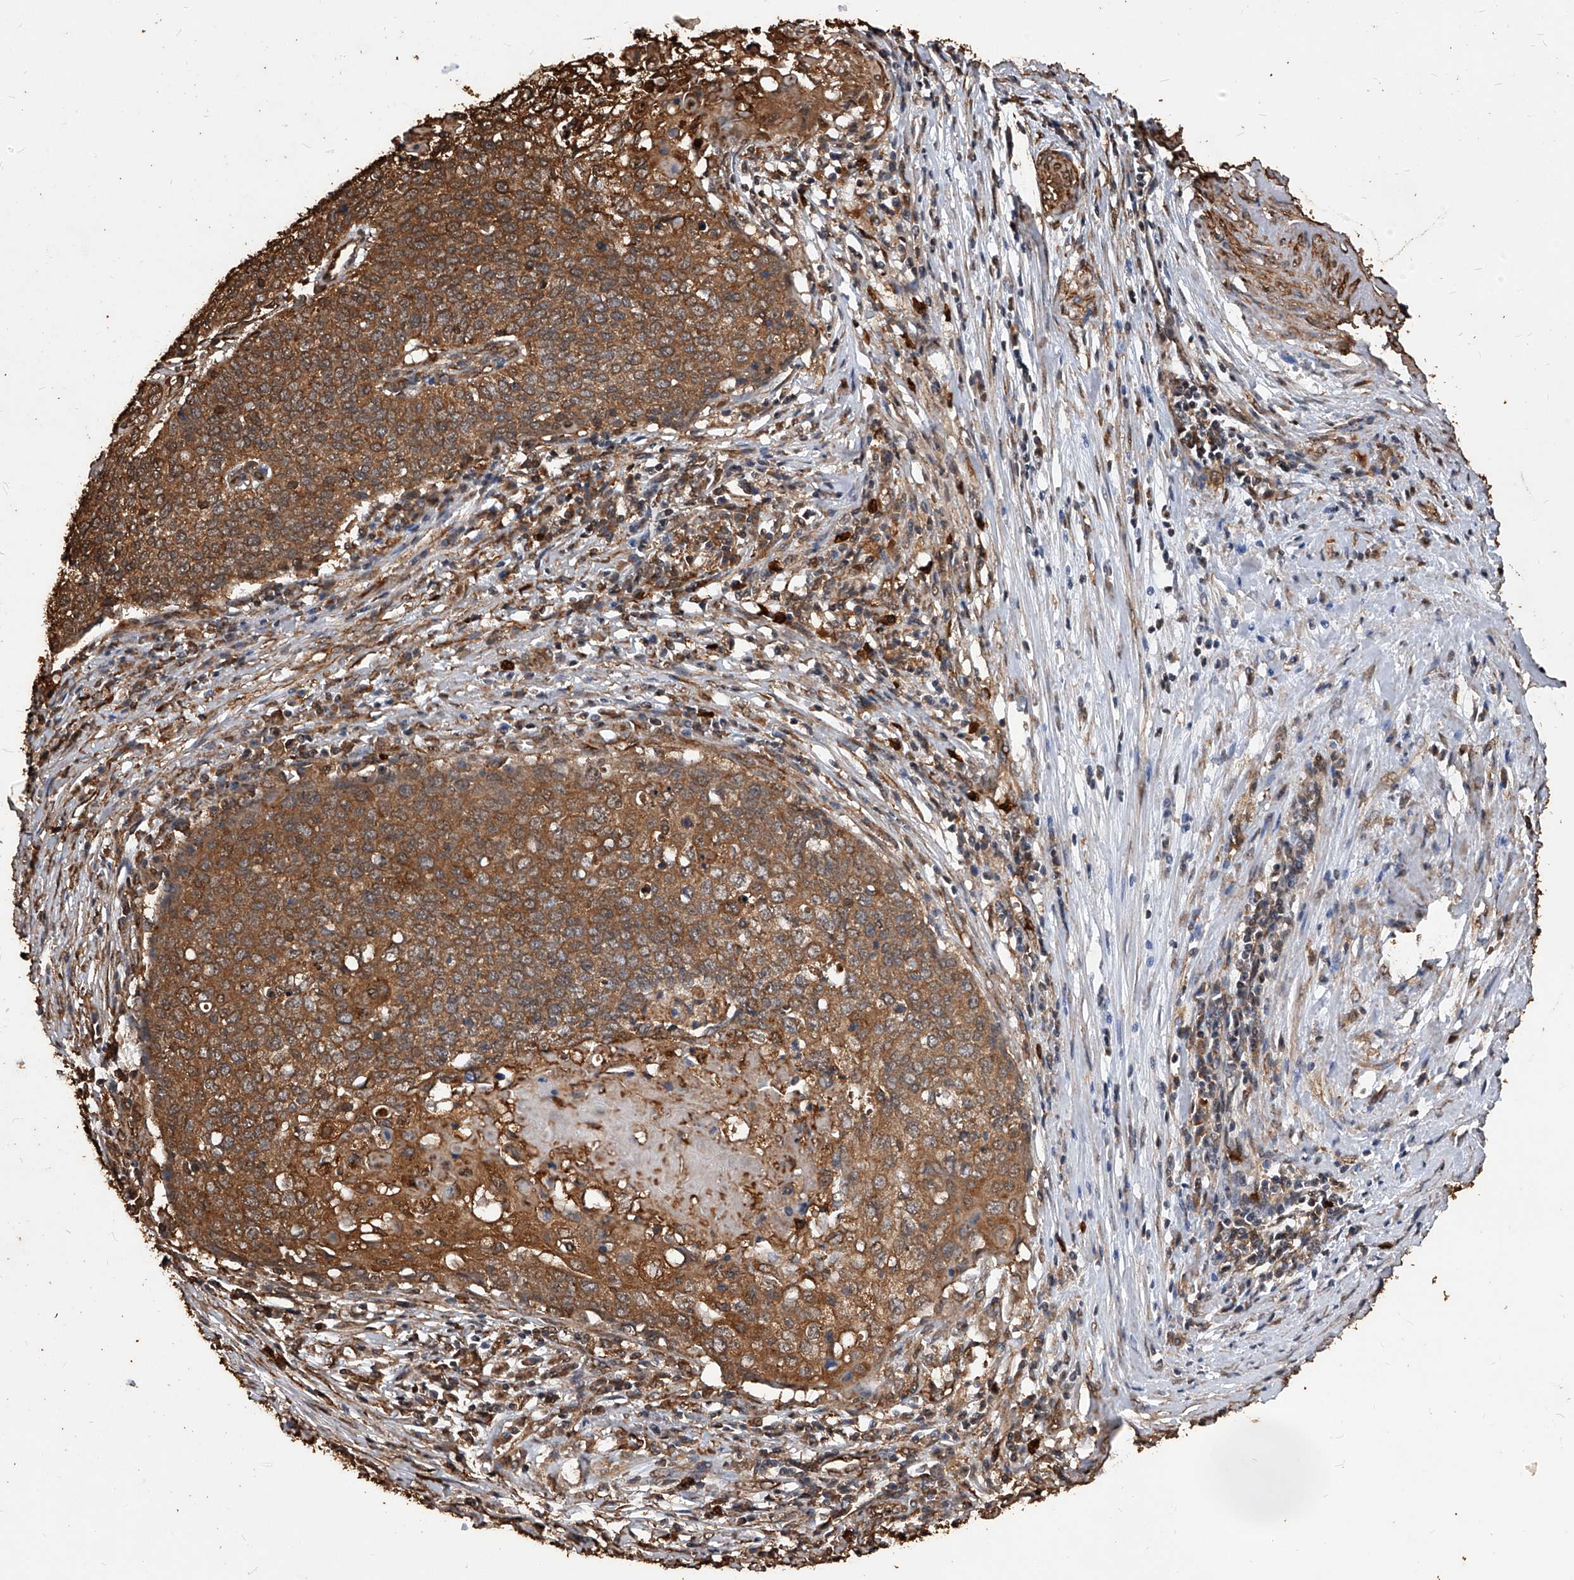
{"staining": {"intensity": "moderate", "quantity": ">75%", "location": "cytoplasmic/membranous"}, "tissue": "cervical cancer", "cell_type": "Tumor cells", "image_type": "cancer", "snomed": [{"axis": "morphology", "description": "Squamous cell carcinoma, NOS"}, {"axis": "topography", "description": "Cervix"}], "caption": "A photomicrograph of human cervical squamous cell carcinoma stained for a protein exhibits moderate cytoplasmic/membranous brown staining in tumor cells. Immunohistochemistry (ihc) stains the protein in brown and the nuclei are stained blue.", "gene": "UCP2", "patient": {"sex": "female", "age": 39}}